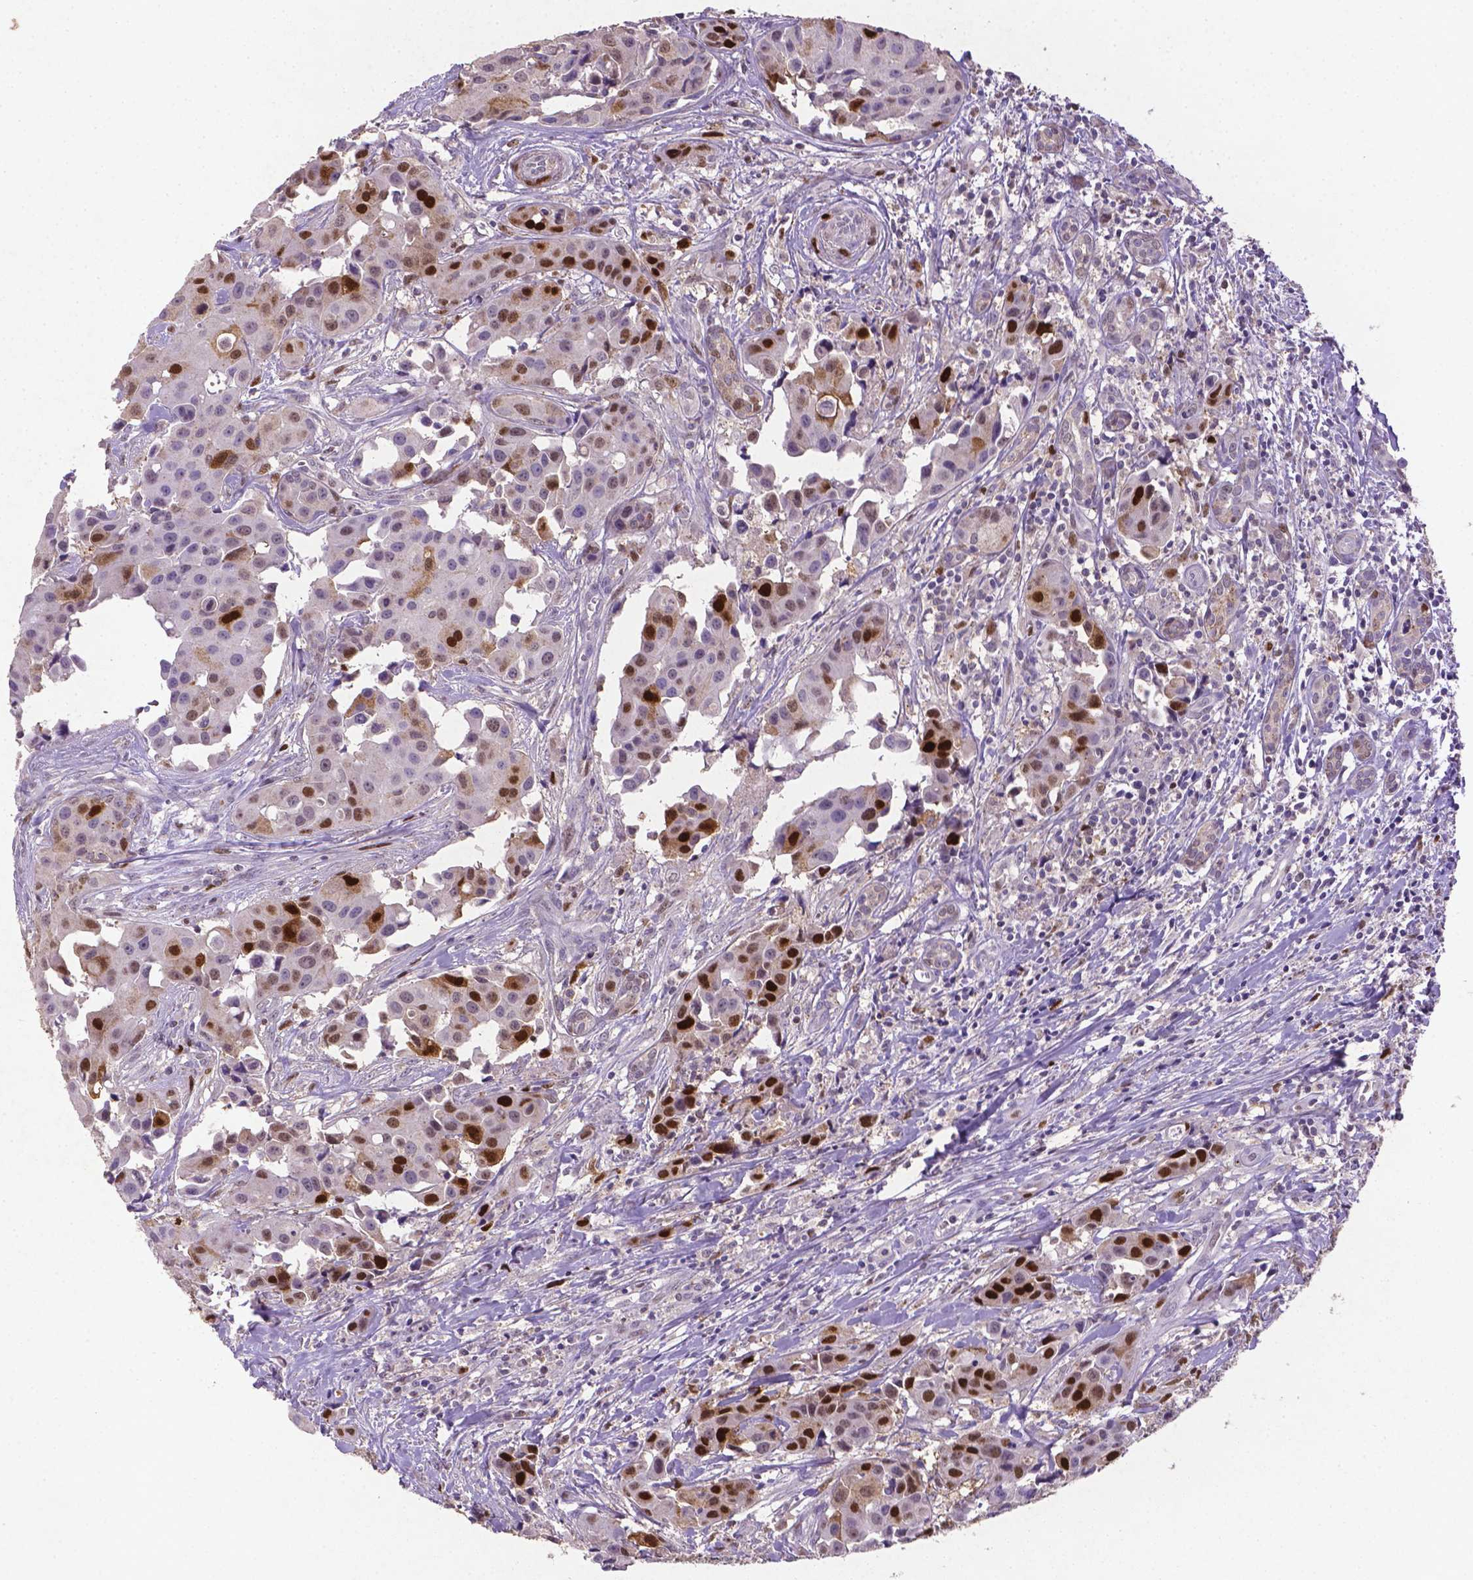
{"staining": {"intensity": "strong", "quantity": ">75%", "location": "nuclear"}, "tissue": "head and neck cancer", "cell_type": "Tumor cells", "image_type": "cancer", "snomed": [{"axis": "morphology", "description": "Adenocarcinoma, NOS"}, {"axis": "topography", "description": "Head-Neck"}], "caption": "Strong nuclear staining for a protein is seen in about >75% of tumor cells of head and neck cancer (adenocarcinoma) using IHC.", "gene": "CDKN1A", "patient": {"sex": "male", "age": 76}}